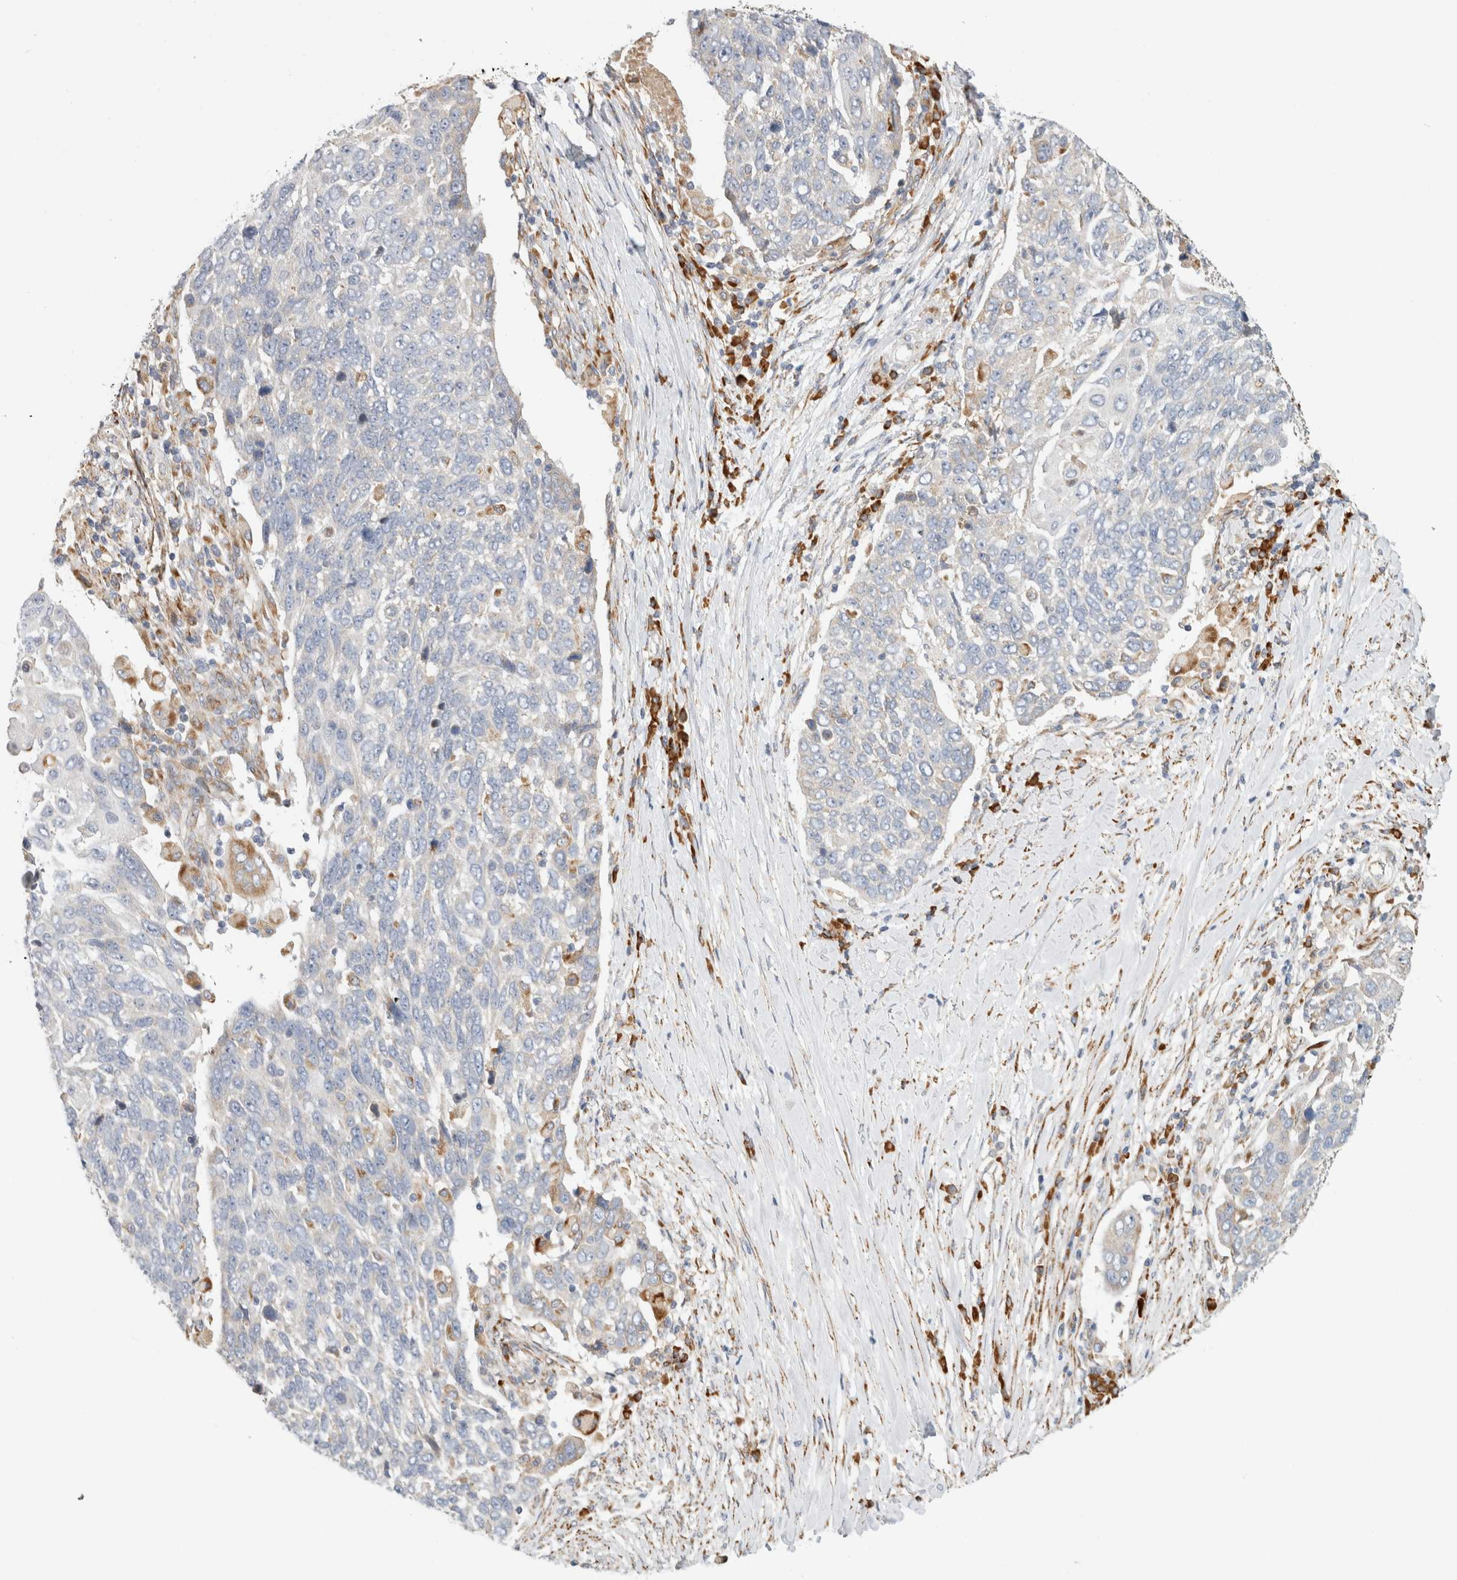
{"staining": {"intensity": "negative", "quantity": "none", "location": "none"}, "tissue": "lung cancer", "cell_type": "Tumor cells", "image_type": "cancer", "snomed": [{"axis": "morphology", "description": "Squamous cell carcinoma, NOS"}, {"axis": "topography", "description": "Lung"}], "caption": "This is a micrograph of immunohistochemistry (IHC) staining of lung cancer (squamous cell carcinoma), which shows no expression in tumor cells.", "gene": "RPN2", "patient": {"sex": "male", "age": 66}}